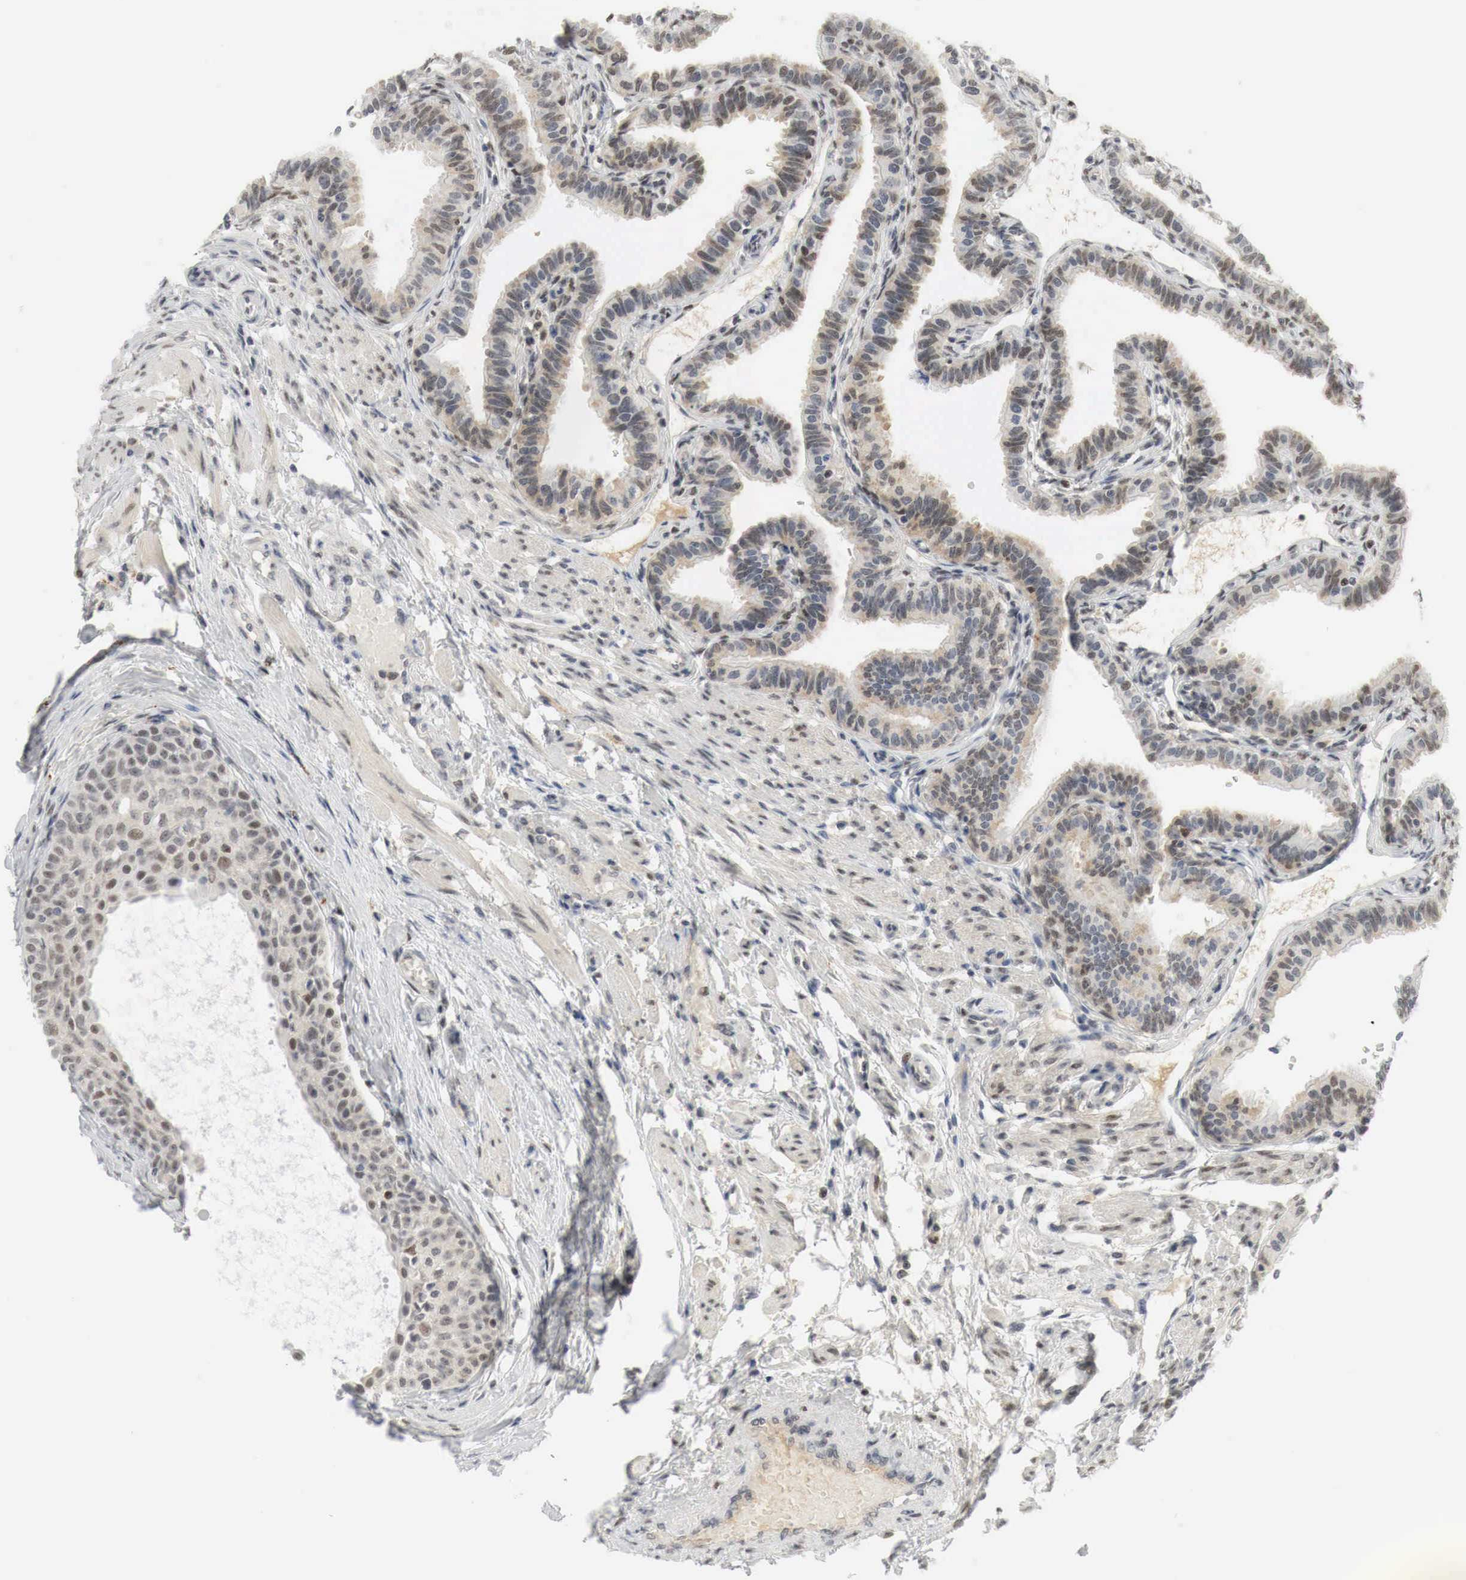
{"staining": {"intensity": "weak", "quantity": "25%-75%", "location": "cytoplasmic/membranous,nuclear"}, "tissue": "fallopian tube", "cell_type": "Glandular cells", "image_type": "normal", "snomed": [{"axis": "morphology", "description": "Normal tissue, NOS"}, {"axis": "topography", "description": "Fallopian tube"}], "caption": "Brown immunohistochemical staining in unremarkable fallopian tube exhibits weak cytoplasmic/membranous,nuclear staining in approximately 25%-75% of glandular cells.", "gene": "MYC", "patient": {"sex": "female", "age": 32}}